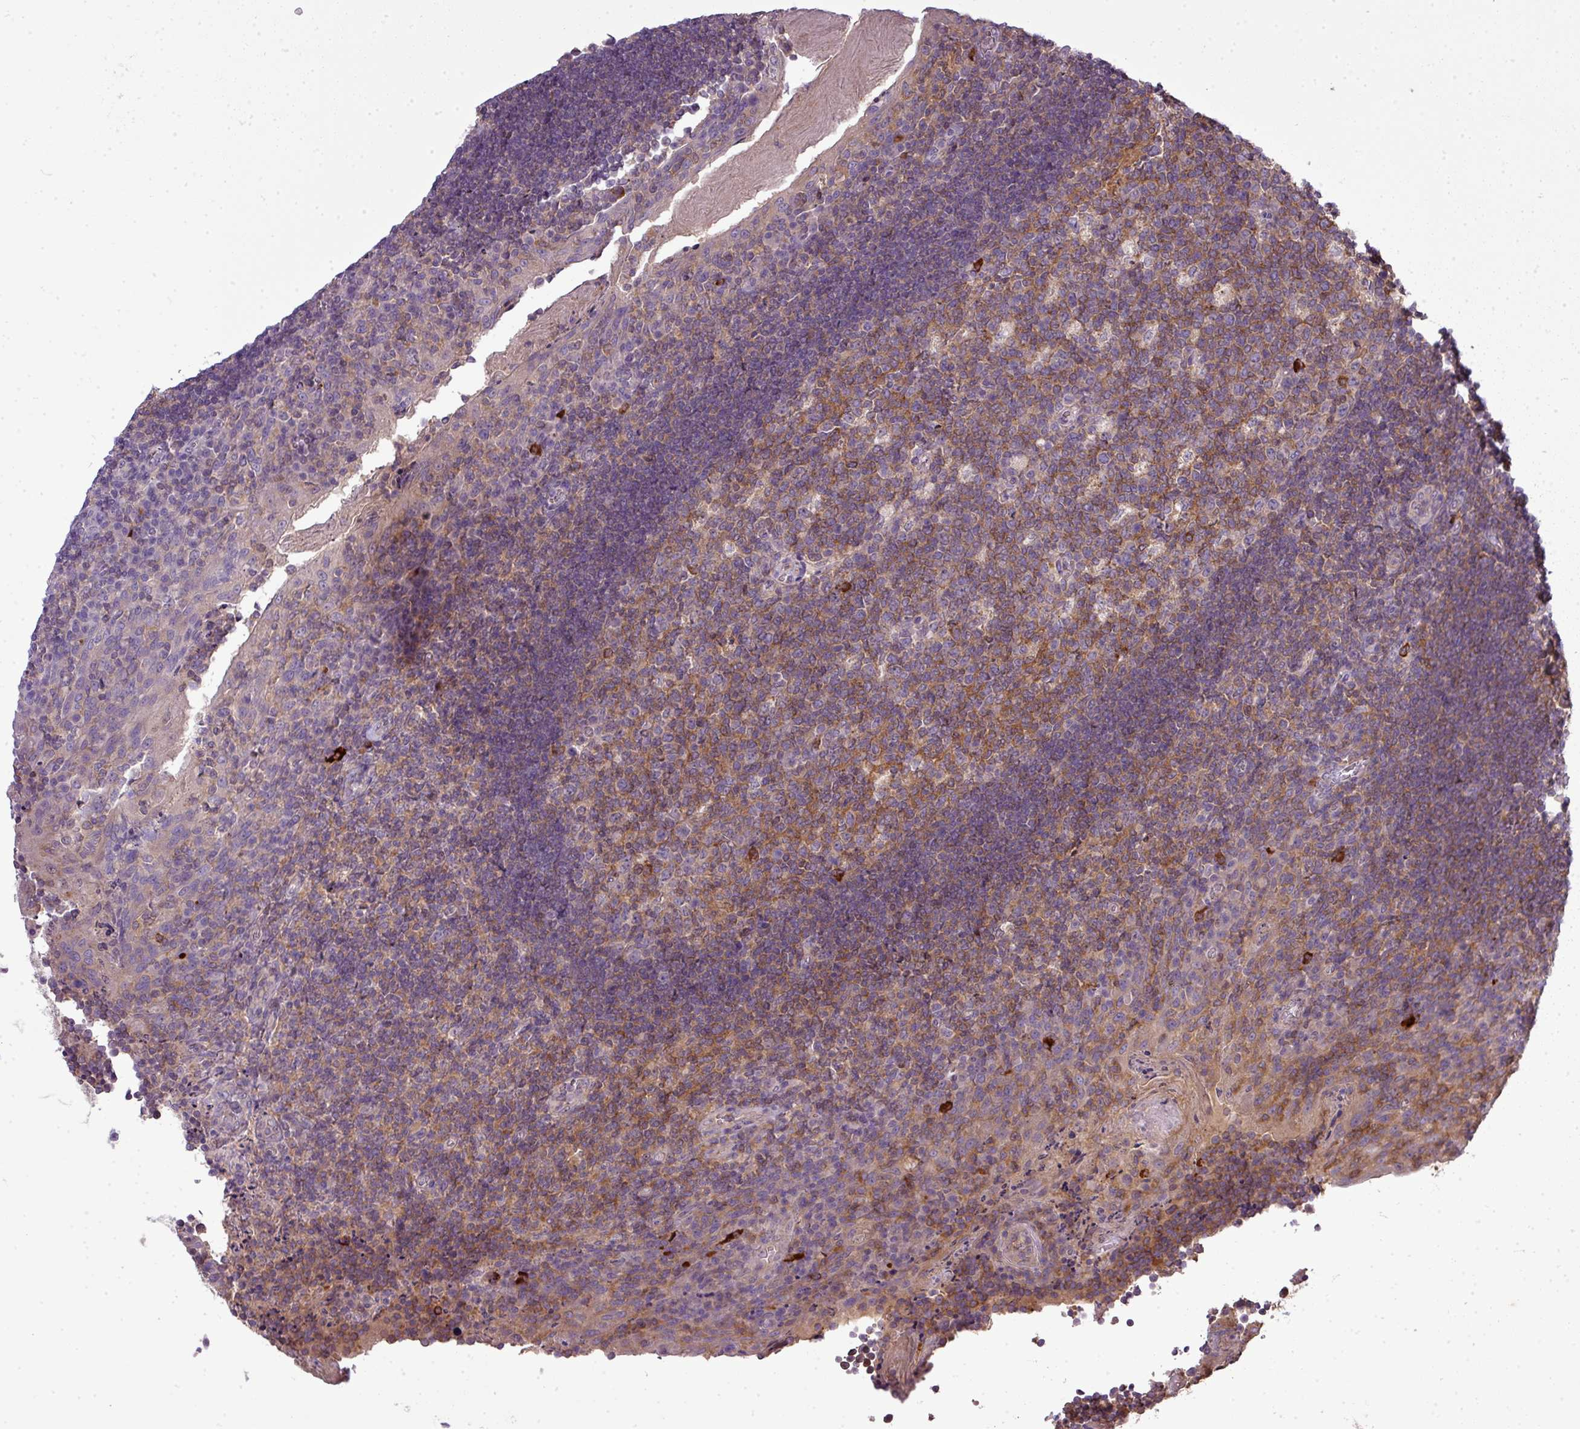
{"staining": {"intensity": "moderate", "quantity": "25%-75%", "location": "cytoplasmic/membranous"}, "tissue": "tonsil", "cell_type": "Germinal center cells", "image_type": "normal", "snomed": [{"axis": "morphology", "description": "Normal tissue, NOS"}, {"axis": "topography", "description": "Tonsil"}], "caption": "The image demonstrates staining of benign tonsil, revealing moderate cytoplasmic/membranous protein positivity (brown color) within germinal center cells. The staining is performed using DAB (3,3'-diaminobenzidine) brown chromogen to label protein expression. The nuclei are counter-stained blue using hematoxylin.", "gene": "STAT5A", "patient": {"sex": "male", "age": 17}}